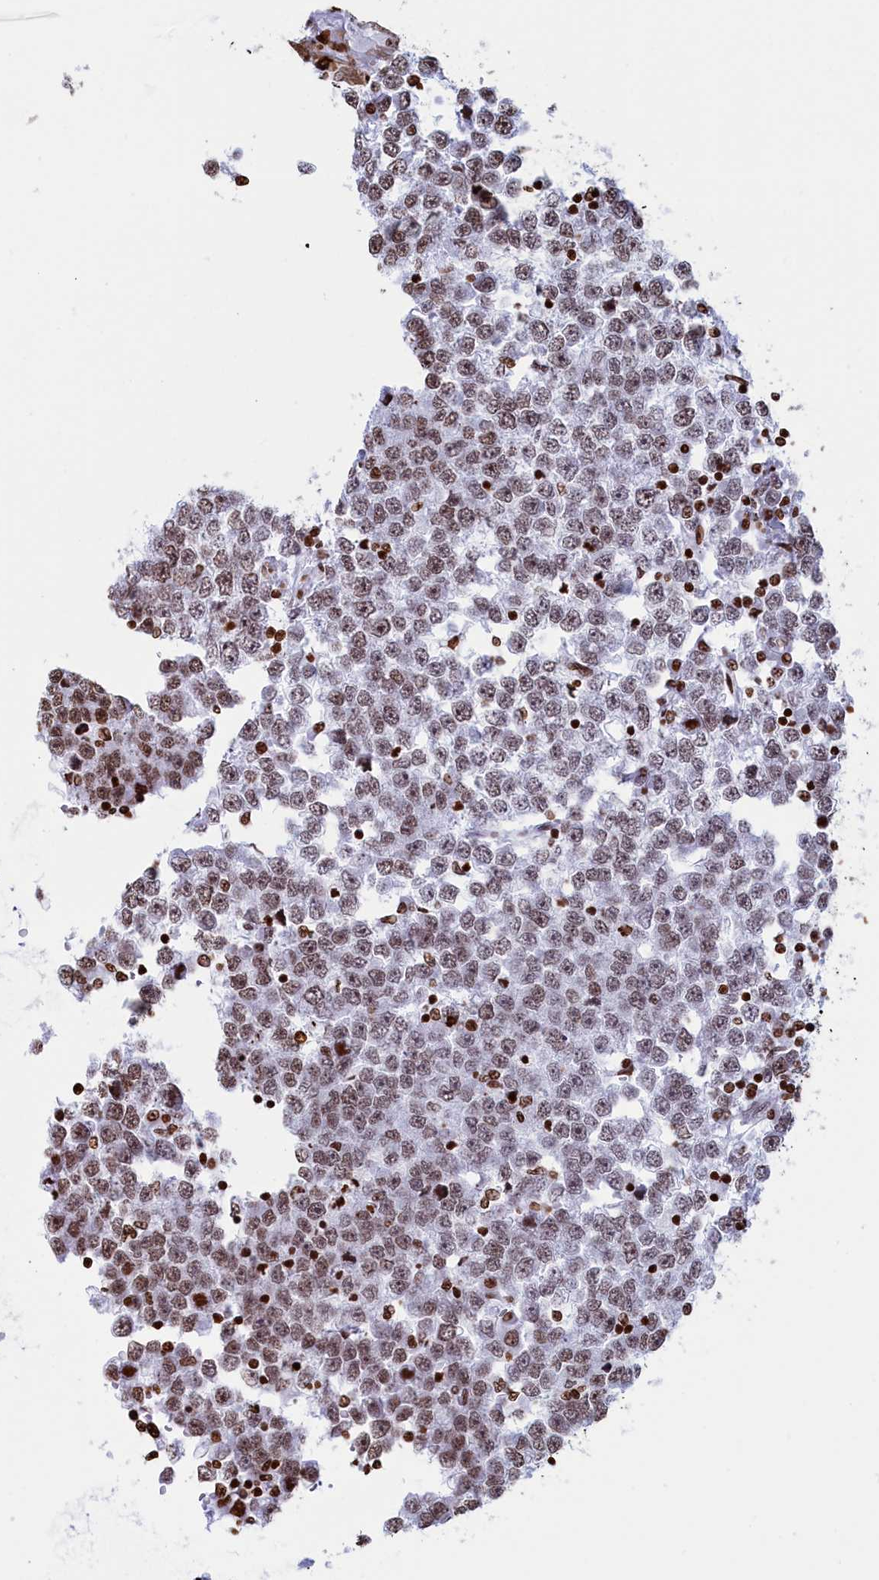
{"staining": {"intensity": "moderate", "quantity": ">75%", "location": "nuclear"}, "tissue": "testis cancer", "cell_type": "Tumor cells", "image_type": "cancer", "snomed": [{"axis": "morphology", "description": "Seminoma, NOS"}, {"axis": "topography", "description": "Testis"}], "caption": "Testis seminoma stained with DAB immunohistochemistry (IHC) shows medium levels of moderate nuclear staining in approximately >75% of tumor cells. Nuclei are stained in blue.", "gene": "APOBEC3A", "patient": {"sex": "male", "age": 65}}